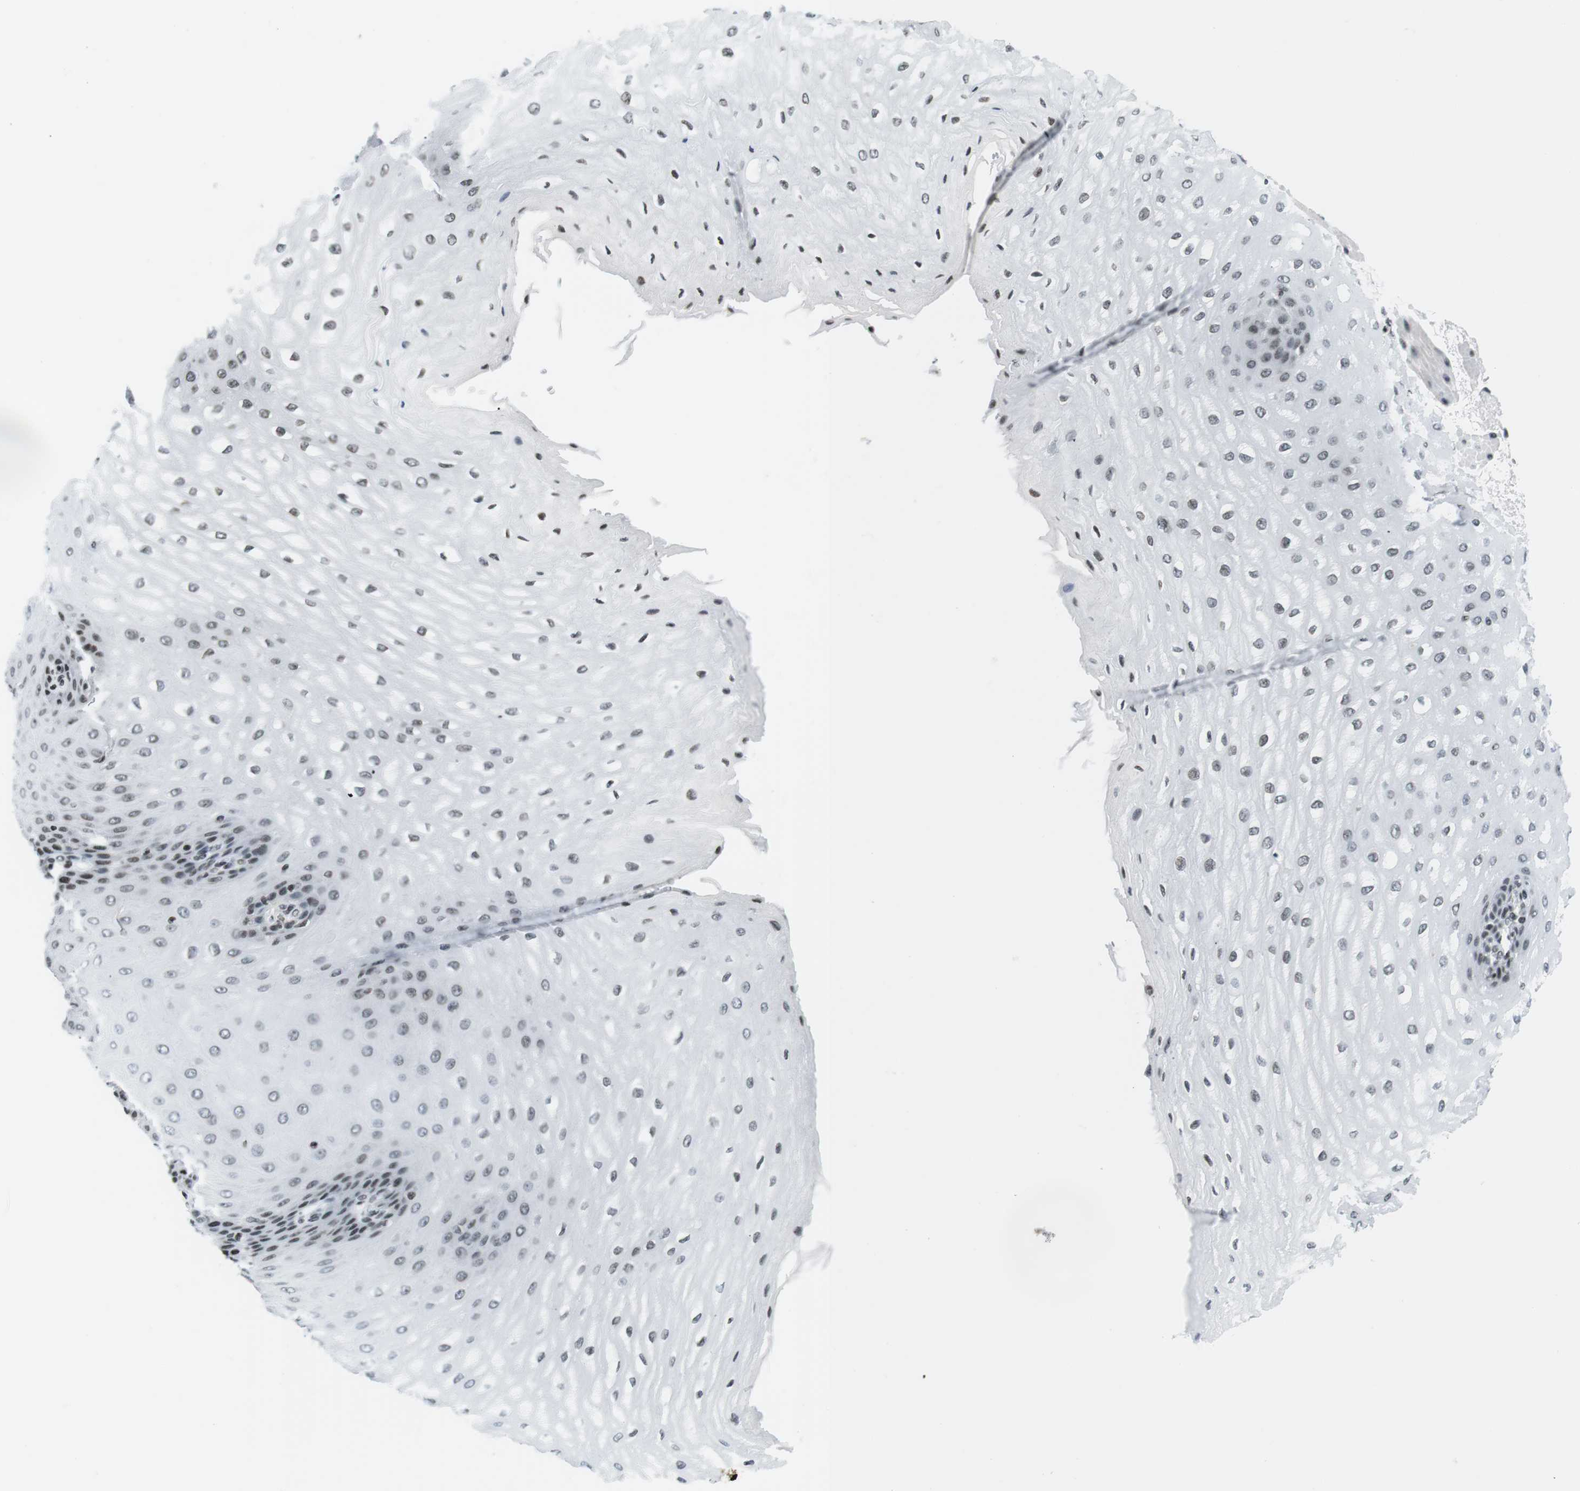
{"staining": {"intensity": "weak", "quantity": "25%-75%", "location": "nuclear"}, "tissue": "esophagus", "cell_type": "Squamous epithelial cells", "image_type": "normal", "snomed": [{"axis": "morphology", "description": "Normal tissue, NOS"}, {"axis": "topography", "description": "Esophagus"}], "caption": "Immunohistochemistry (IHC) histopathology image of normal esophagus: human esophagus stained using immunohistochemistry (IHC) reveals low levels of weak protein expression localized specifically in the nuclear of squamous epithelial cells, appearing as a nuclear brown color.", "gene": "E2F2", "patient": {"sex": "male", "age": 54}}